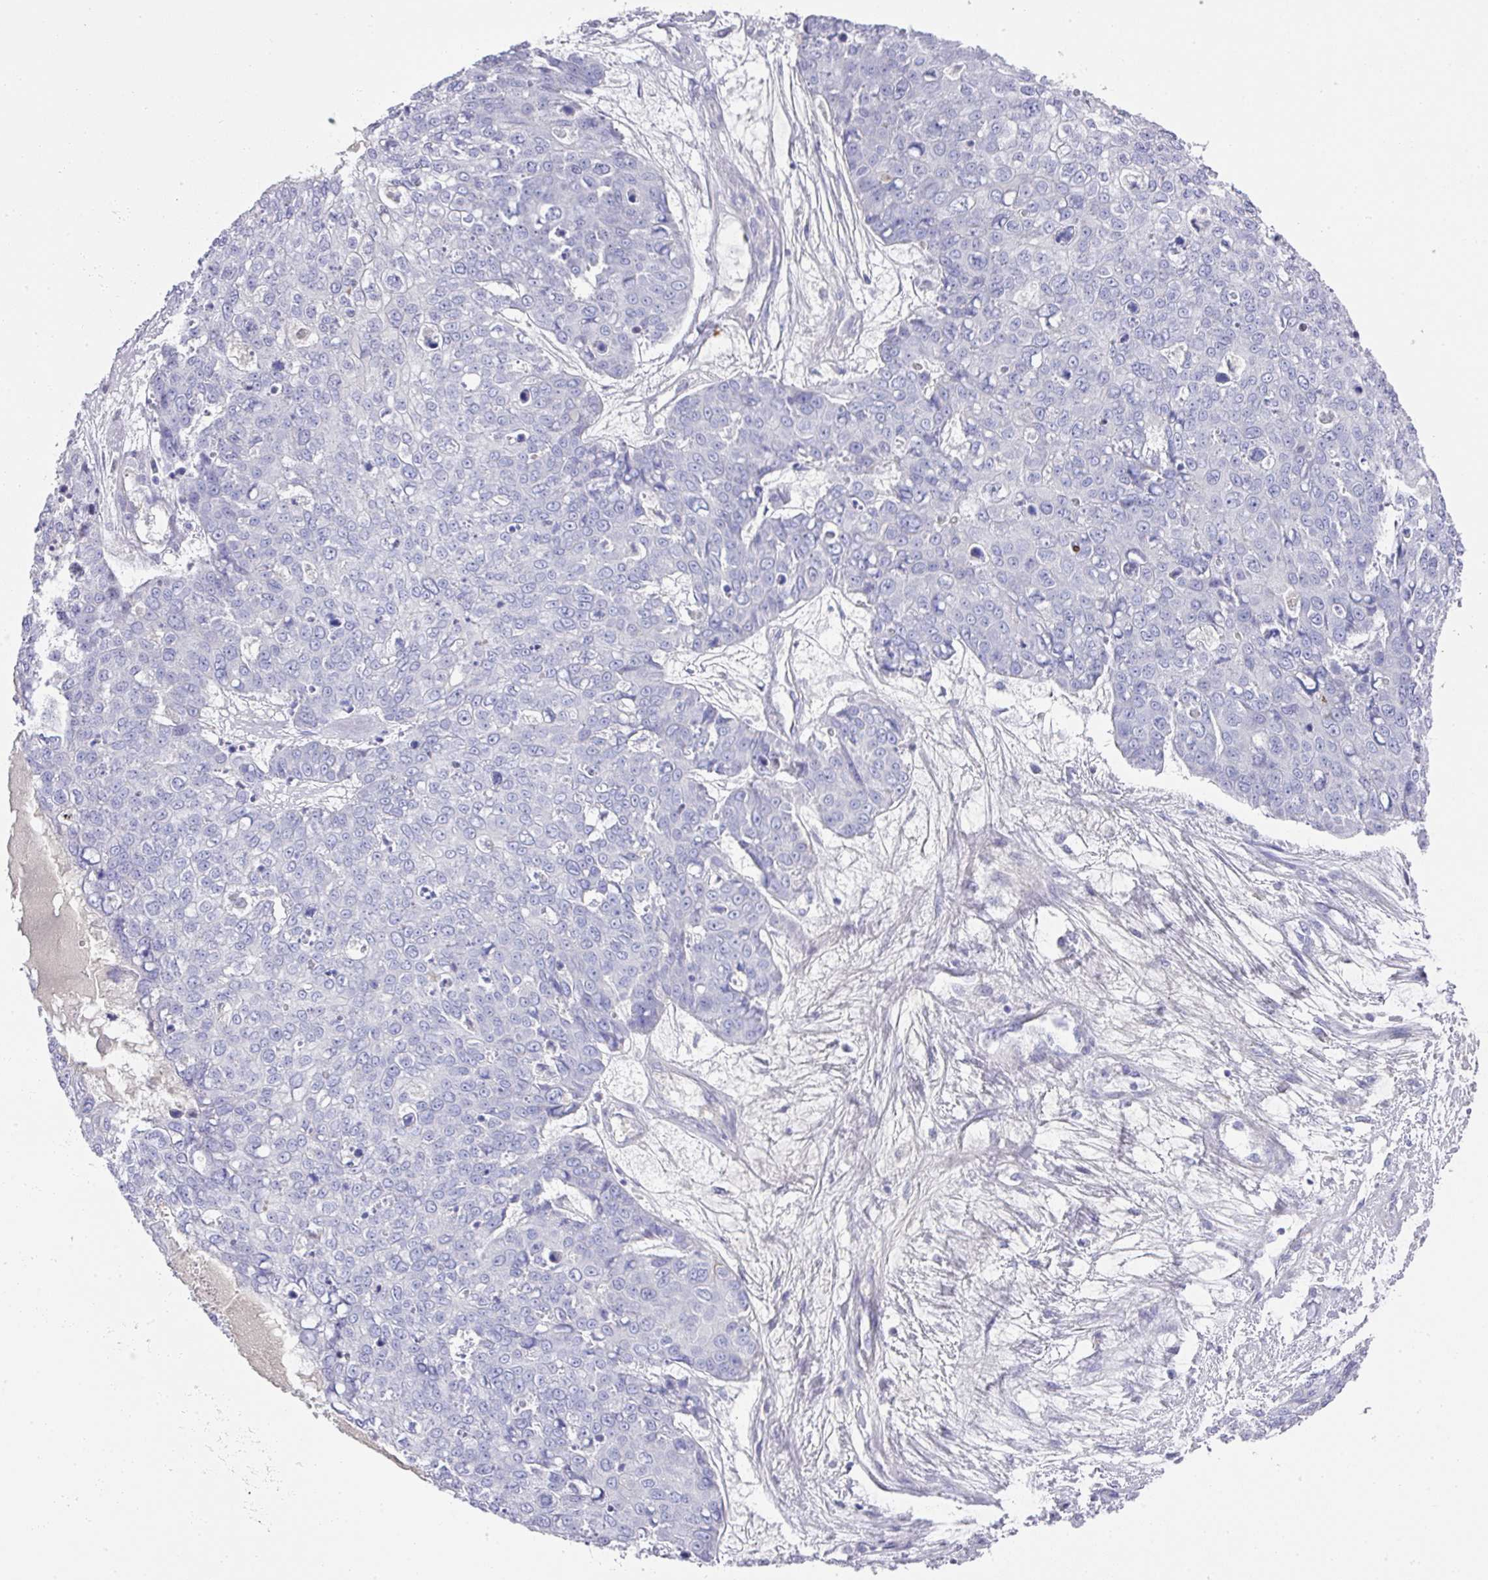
{"staining": {"intensity": "negative", "quantity": "none", "location": "none"}, "tissue": "skin cancer", "cell_type": "Tumor cells", "image_type": "cancer", "snomed": [{"axis": "morphology", "description": "Squamous cell carcinoma, NOS"}, {"axis": "topography", "description": "Skin"}], "caption": "Skin cancer (squamous cell carcinoma) stained for a protein using IHC shows no staining tumor cells.", "gene": "TARM1", "patient": {"sex": "male", "age": 71}}